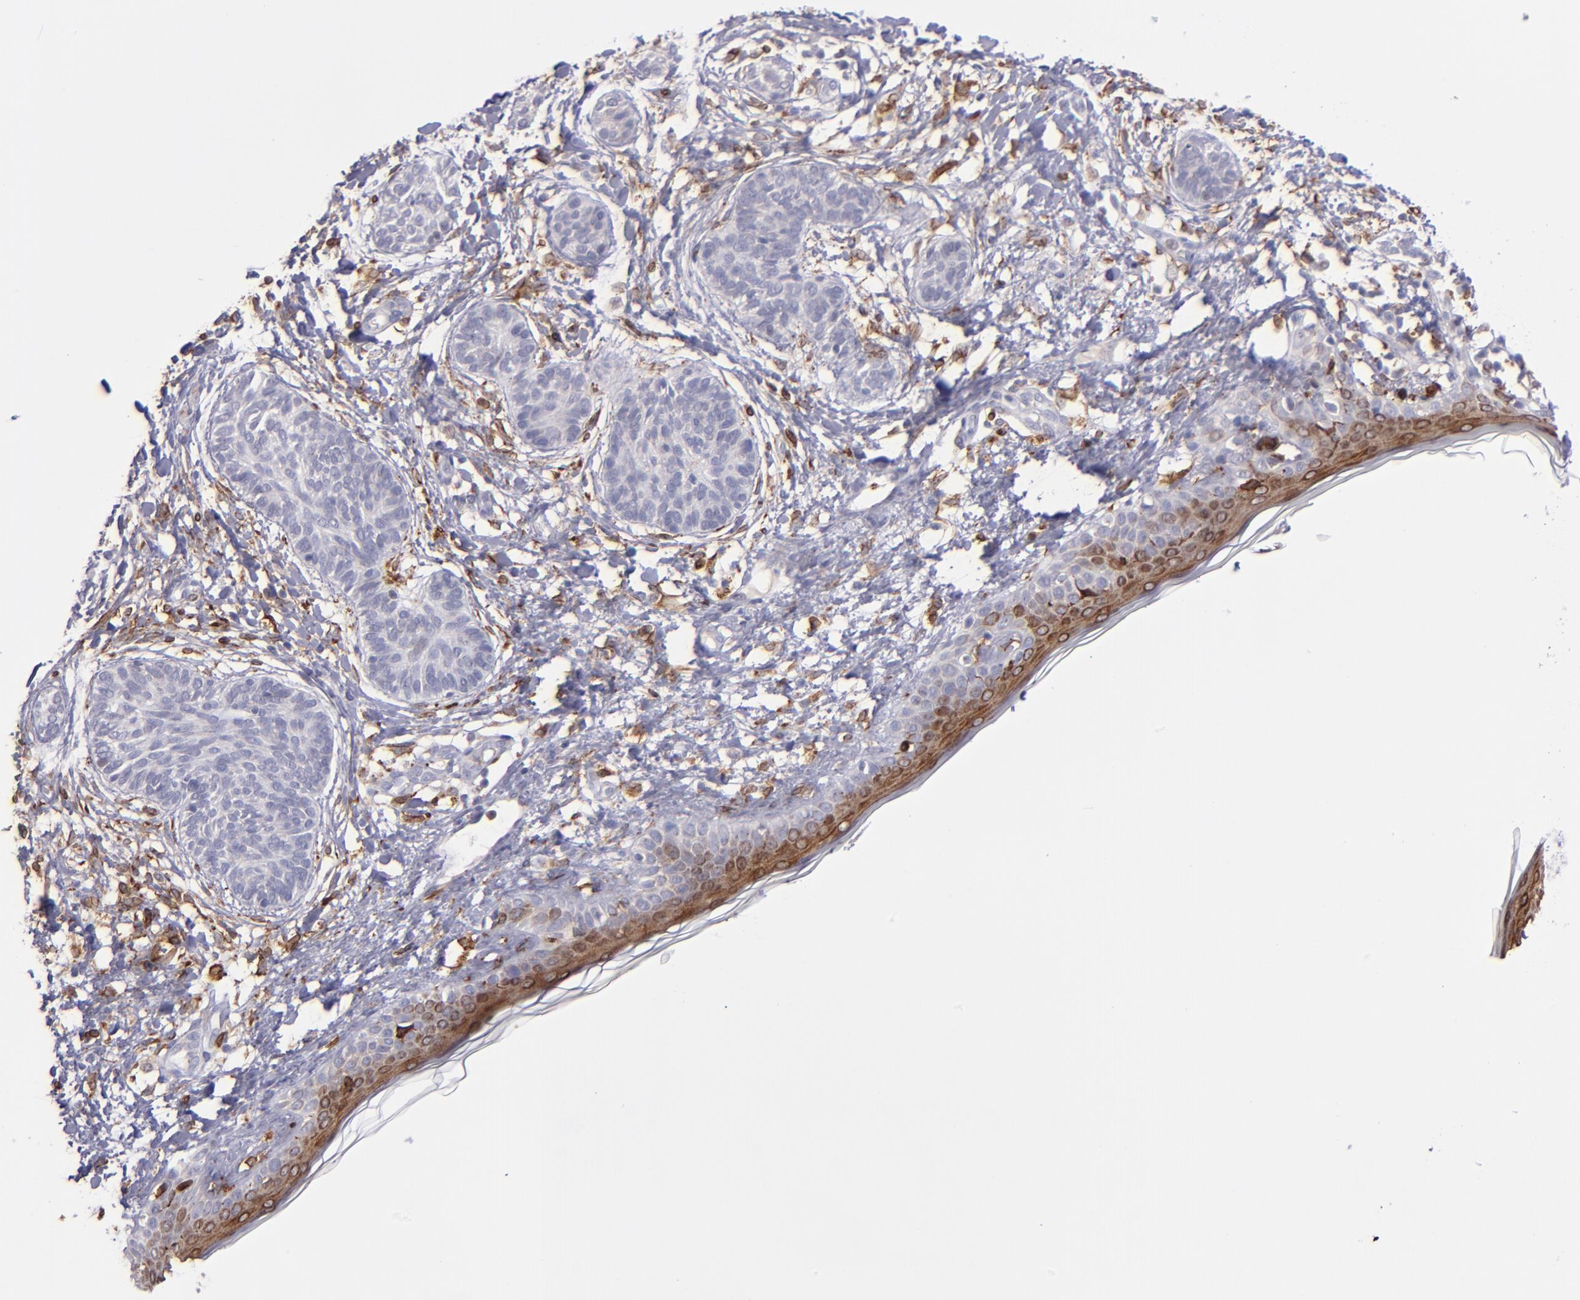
{"staining": {"intensity": "negative", "quantity": "none", "location": "none"}, "tissue": "skin cancer", "cell_type": "Tumor cells", "image_type": "cancer", "snomed": [{"axis": "morphology", "description": "Normal tissue, NOS"}, {"axis": "morphology", "description": "Basal cell carcinoma"}, {"axis": "topography", "description": "Skin"}], "caption": "DAB (3,3'-diaminobenzidine) immunohistochemical staining of human skin basal cell carcinoma shows no significant expression in tumor cells.", "gene": "PTGS1", "patient": {"sex": "male", "age": 63}}